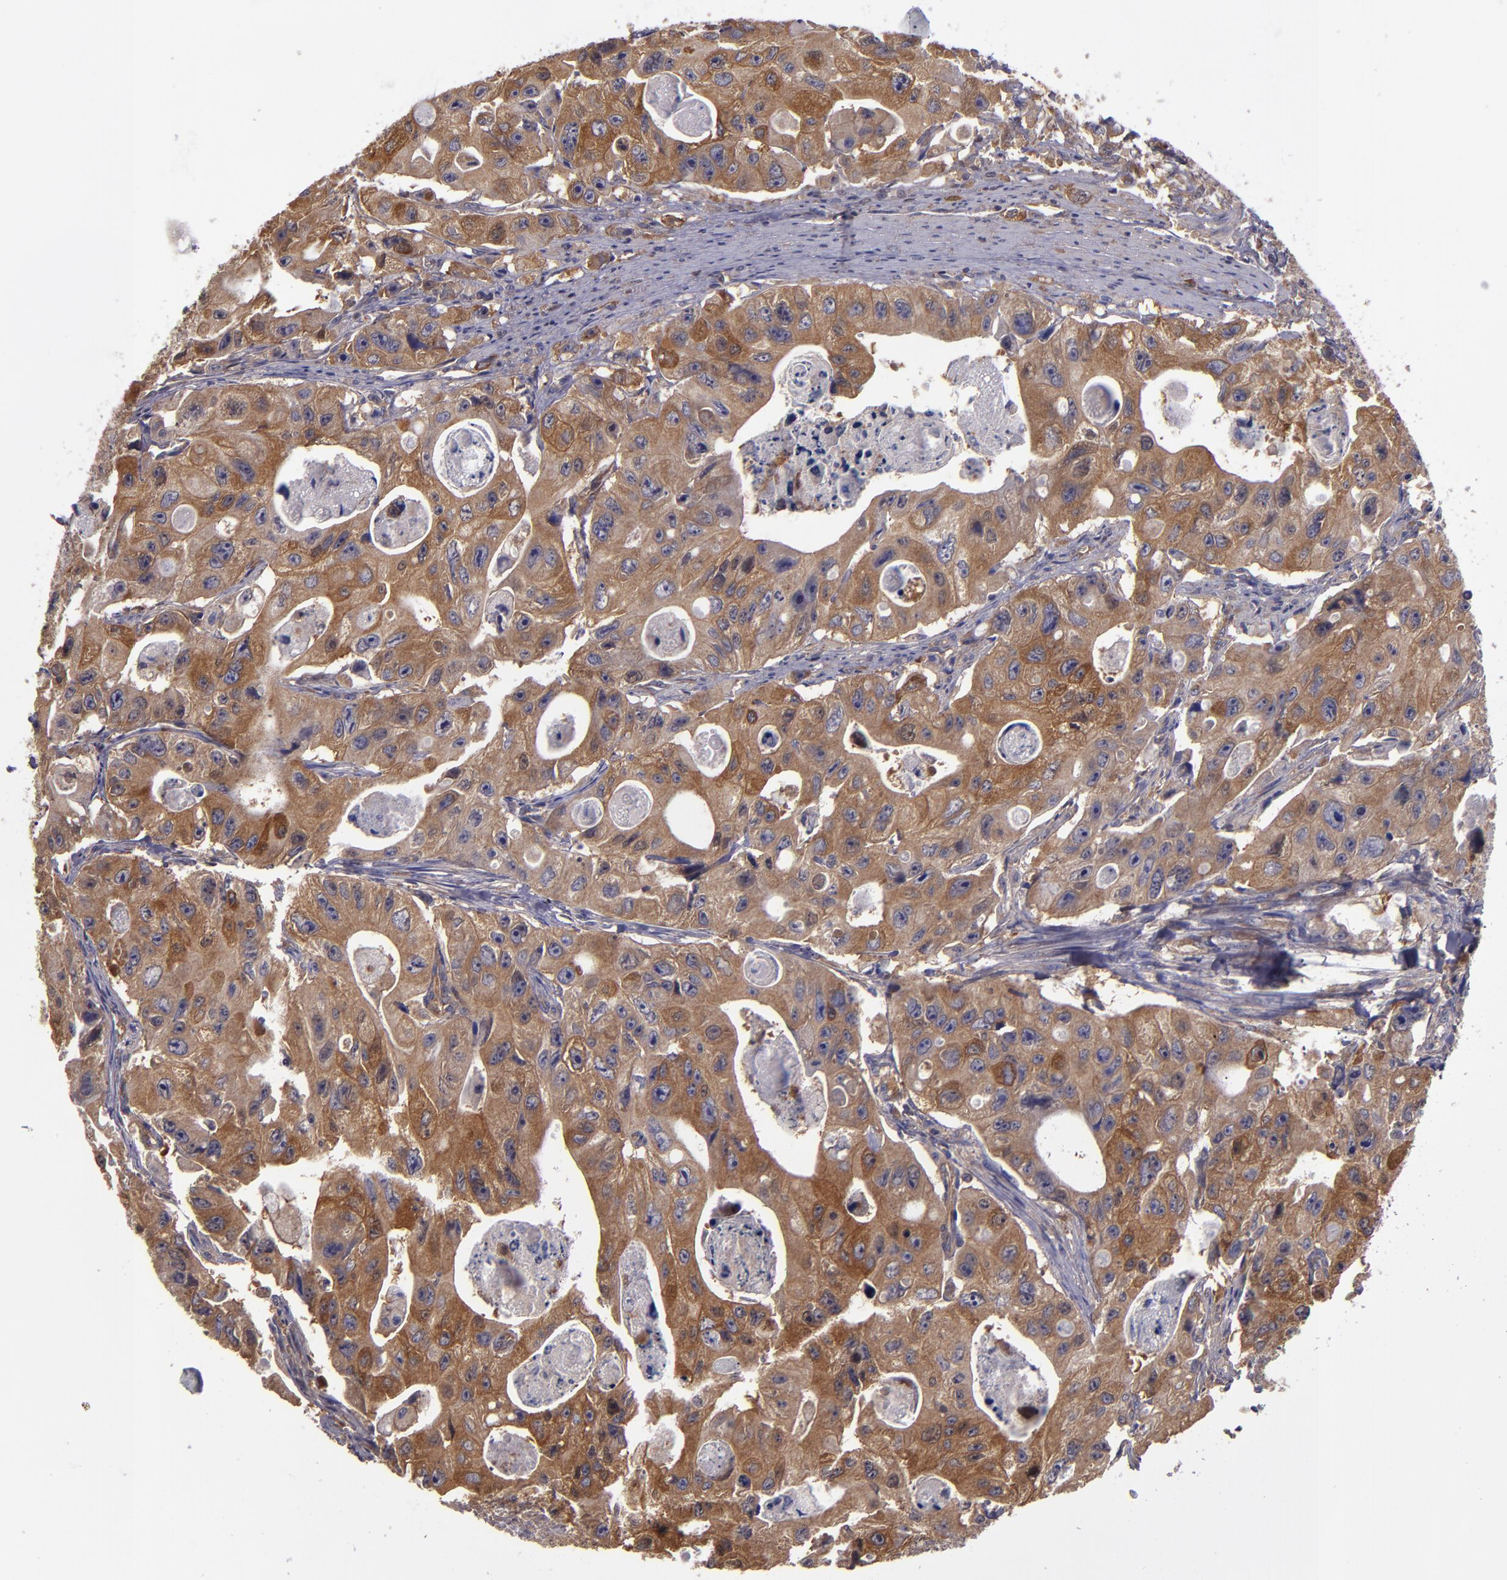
{"staining": {"intensity": "moderate", "quantity": ">75%", "location": "cytoplasmic/membranous"}, "tissue": "colorectal cancer", "cell_type": "Tumor cells", "image_type": "cancer", "snomed": [{"axis": "morphology", "description": "Adenocarcinoma, NOS"}, {"axis": "topography", "description": "Colon"}], "caption": "Approximately >75% of tumor cells in colorectal adenocarcinoma exhibit moderate cytoplasmic/membranous protein positivity as visualized by brown immunohistochemical staining.", "gene": "CARS1", "patient": {"sex": "female", "age": 46}}